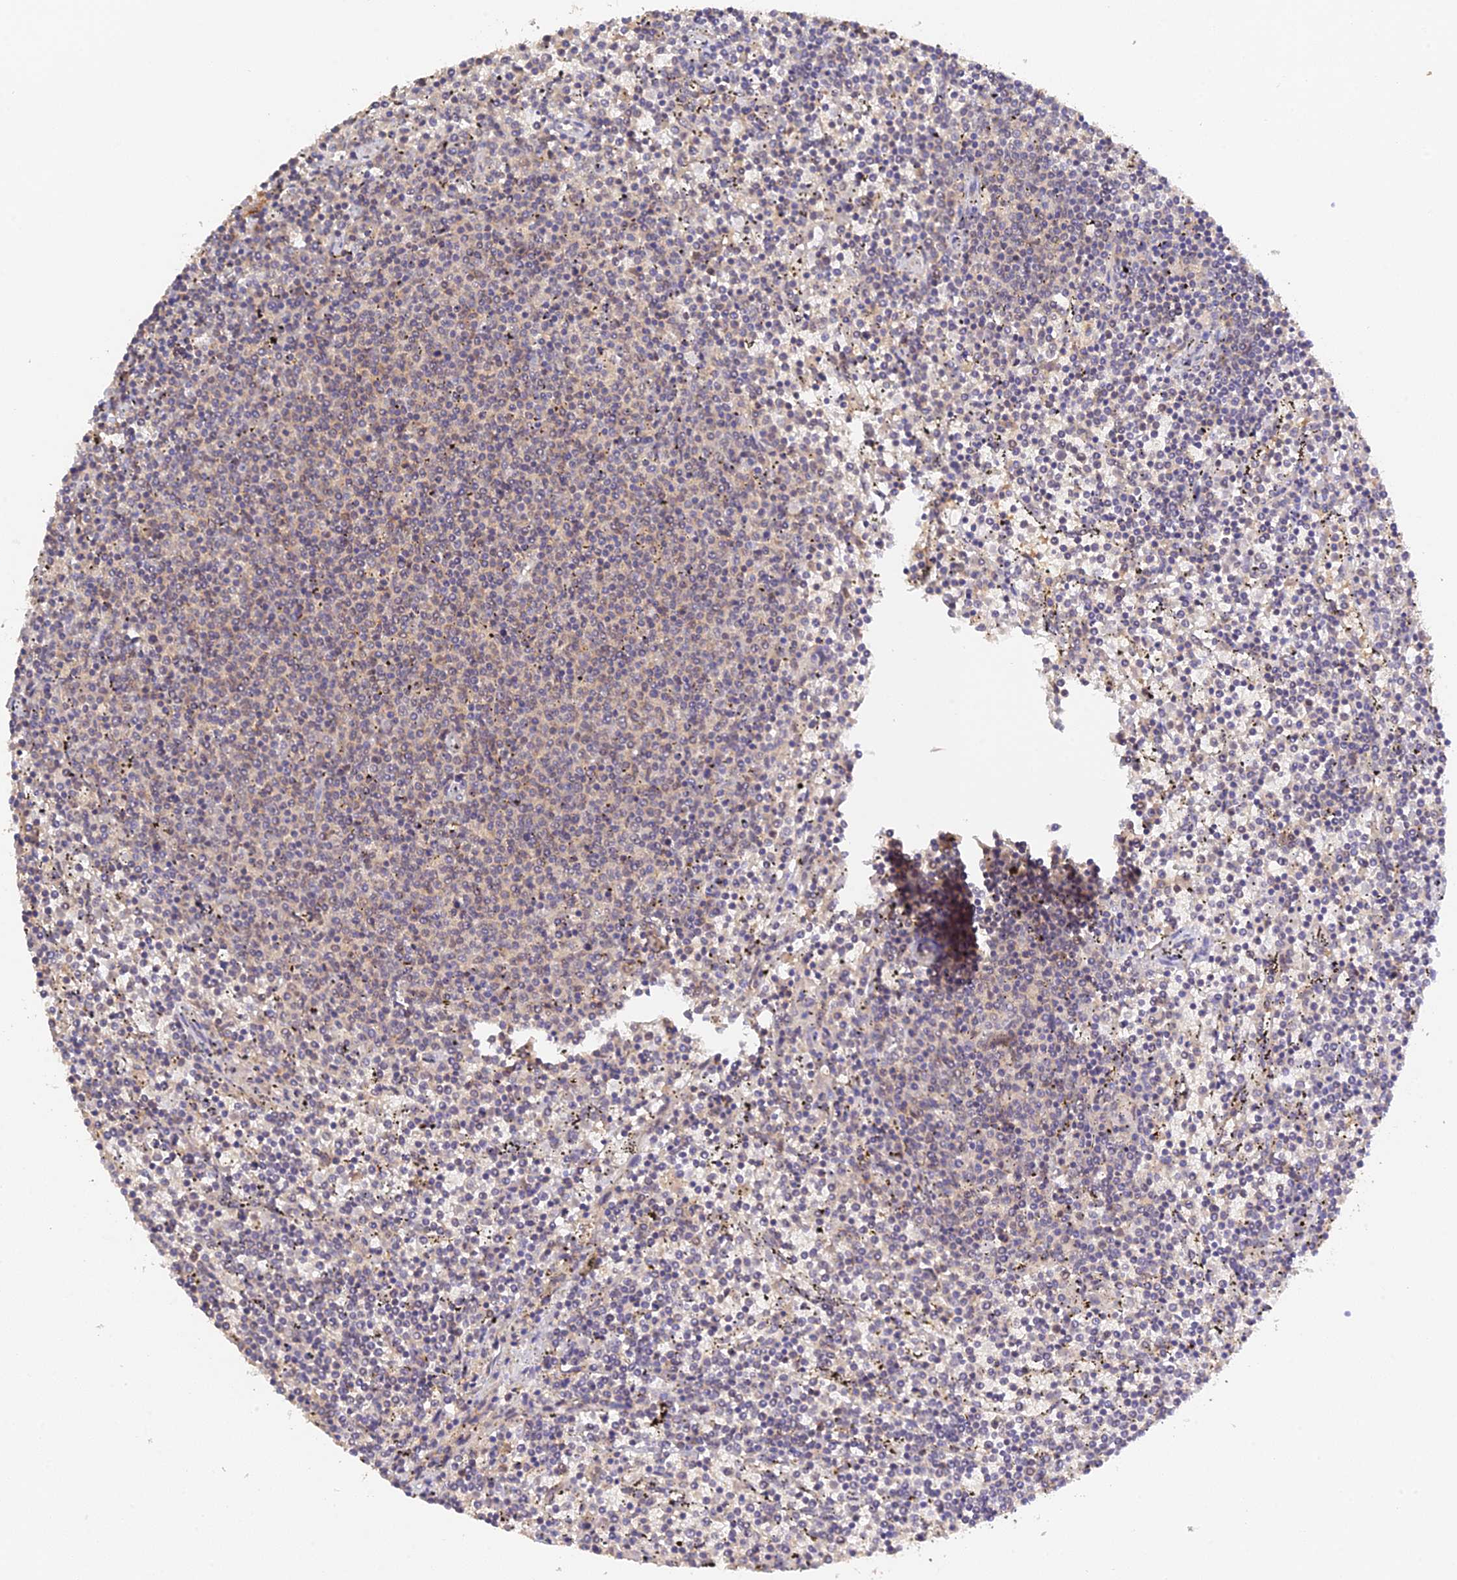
{"staining": {"intensity": "negative", "quantity": "none", "location": "none"}, "tissue": "lymphoma", "cell_type": "Tumor cells", "image_type": "cancer", "snomed": [{"axis": "morphology", "description": "Malignant lymphoma, non-Hodgkin's type, Low grade"}, {"axis": "topography", "description": "Spleen"}], "caption": "IHC micrograph of human lymphoma stained for a protein (brown), which shows no positivity in tumor cells.", "gene": "ZNF436", "patient": {"sex": "female", "age": 50}}